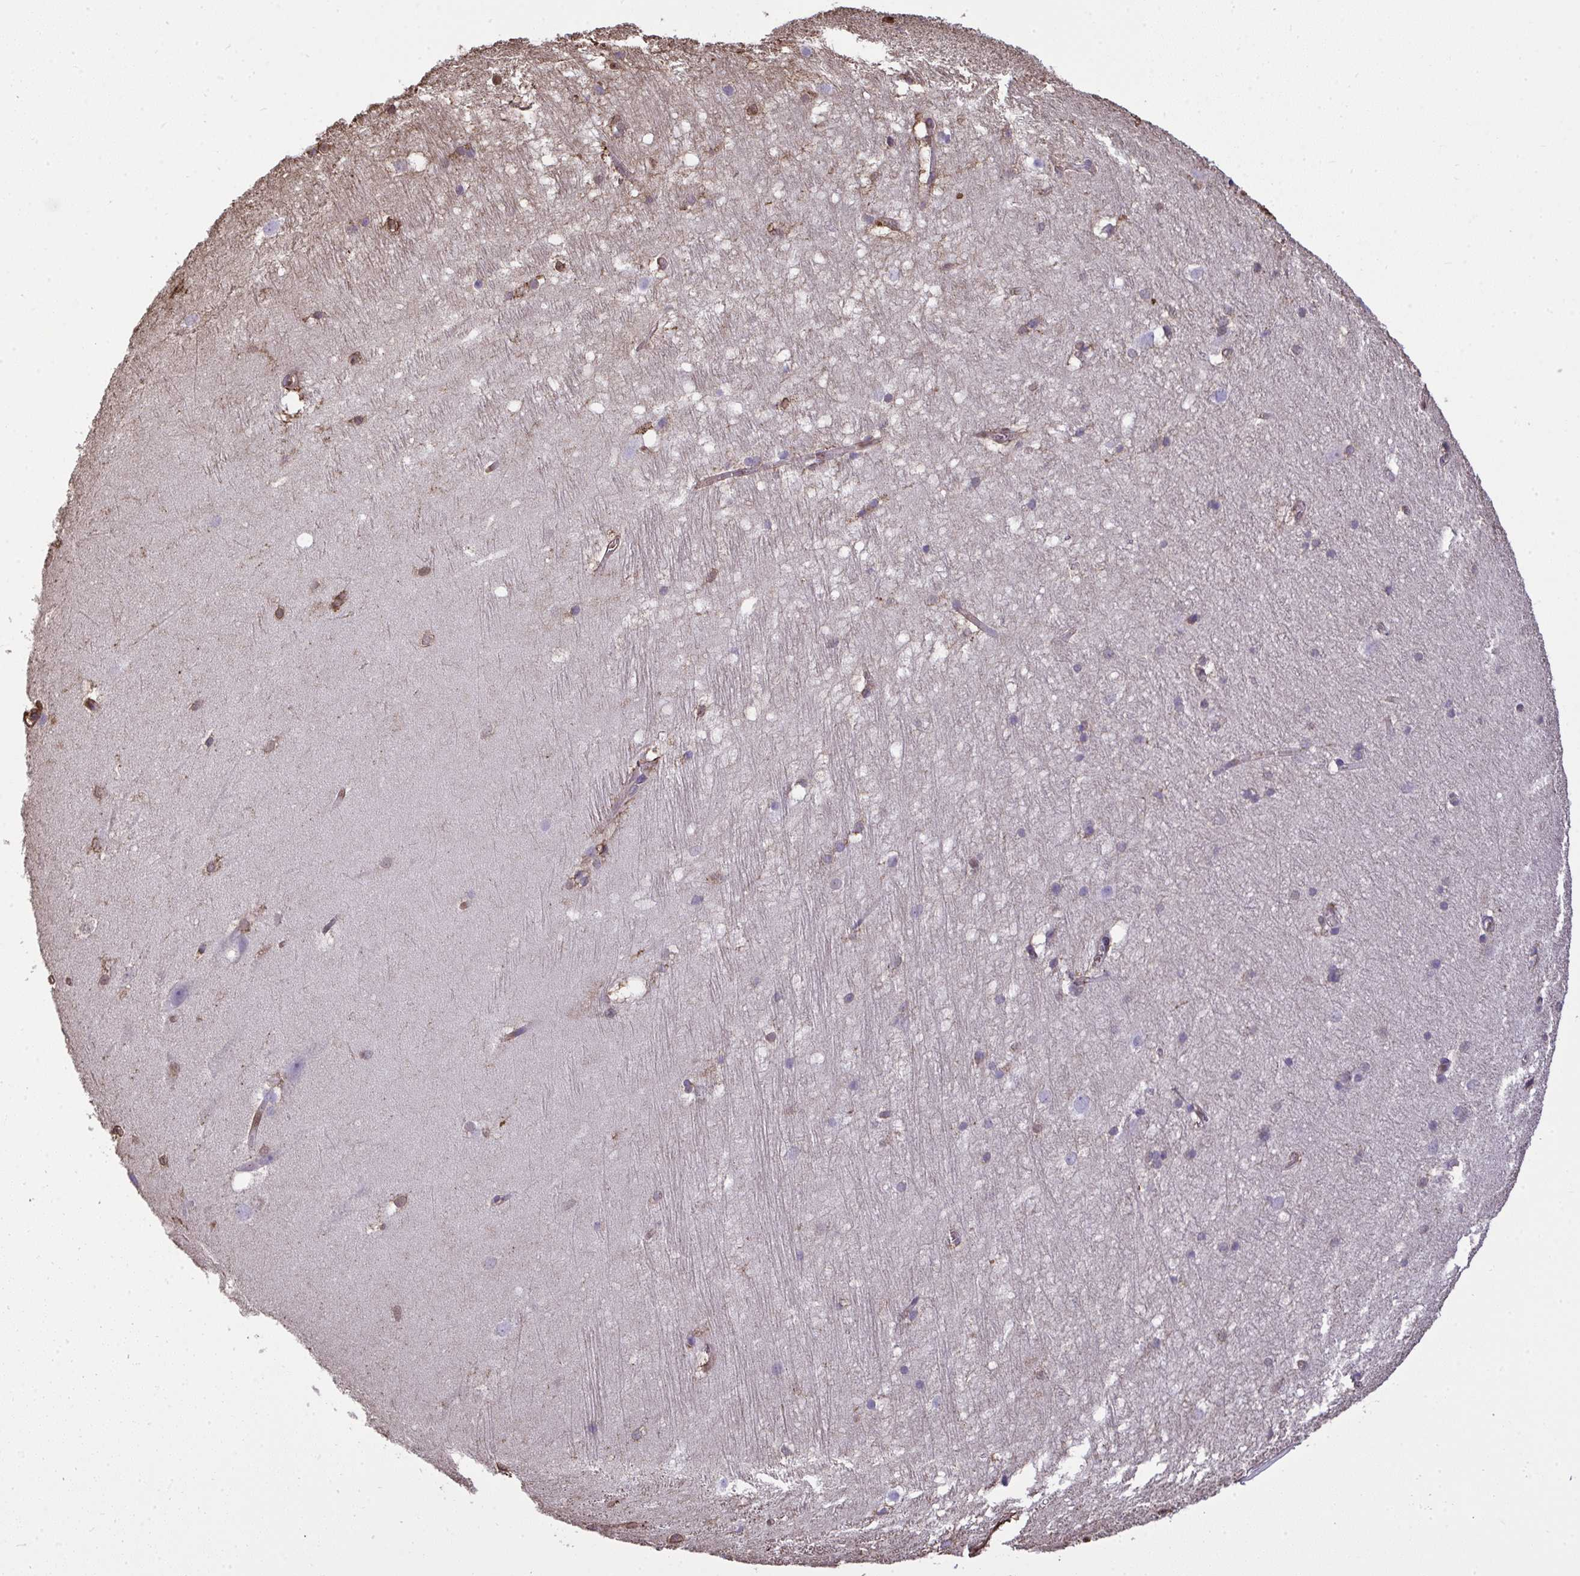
{"staining": {"intensity": "negative", "quantity": "none", "location": "none"}, "tissue": "hippocampus", "cell_type": "Glial cells", "image_type": "normal", "snomed": [{"axis": "morphology", "description": "Normal tissue, NOS"}, {"axis": "topography", "description": "Cerebral cortex"}, {"axis": "topography", "description": "Hippocampus"}], "caption": "Immunohistochemistry (IHC) of unremarkable hippocampus demonstrates no staining in glial cells.", "gene": "ANXA5", "patient": {"sex": "female", "age": 19}}